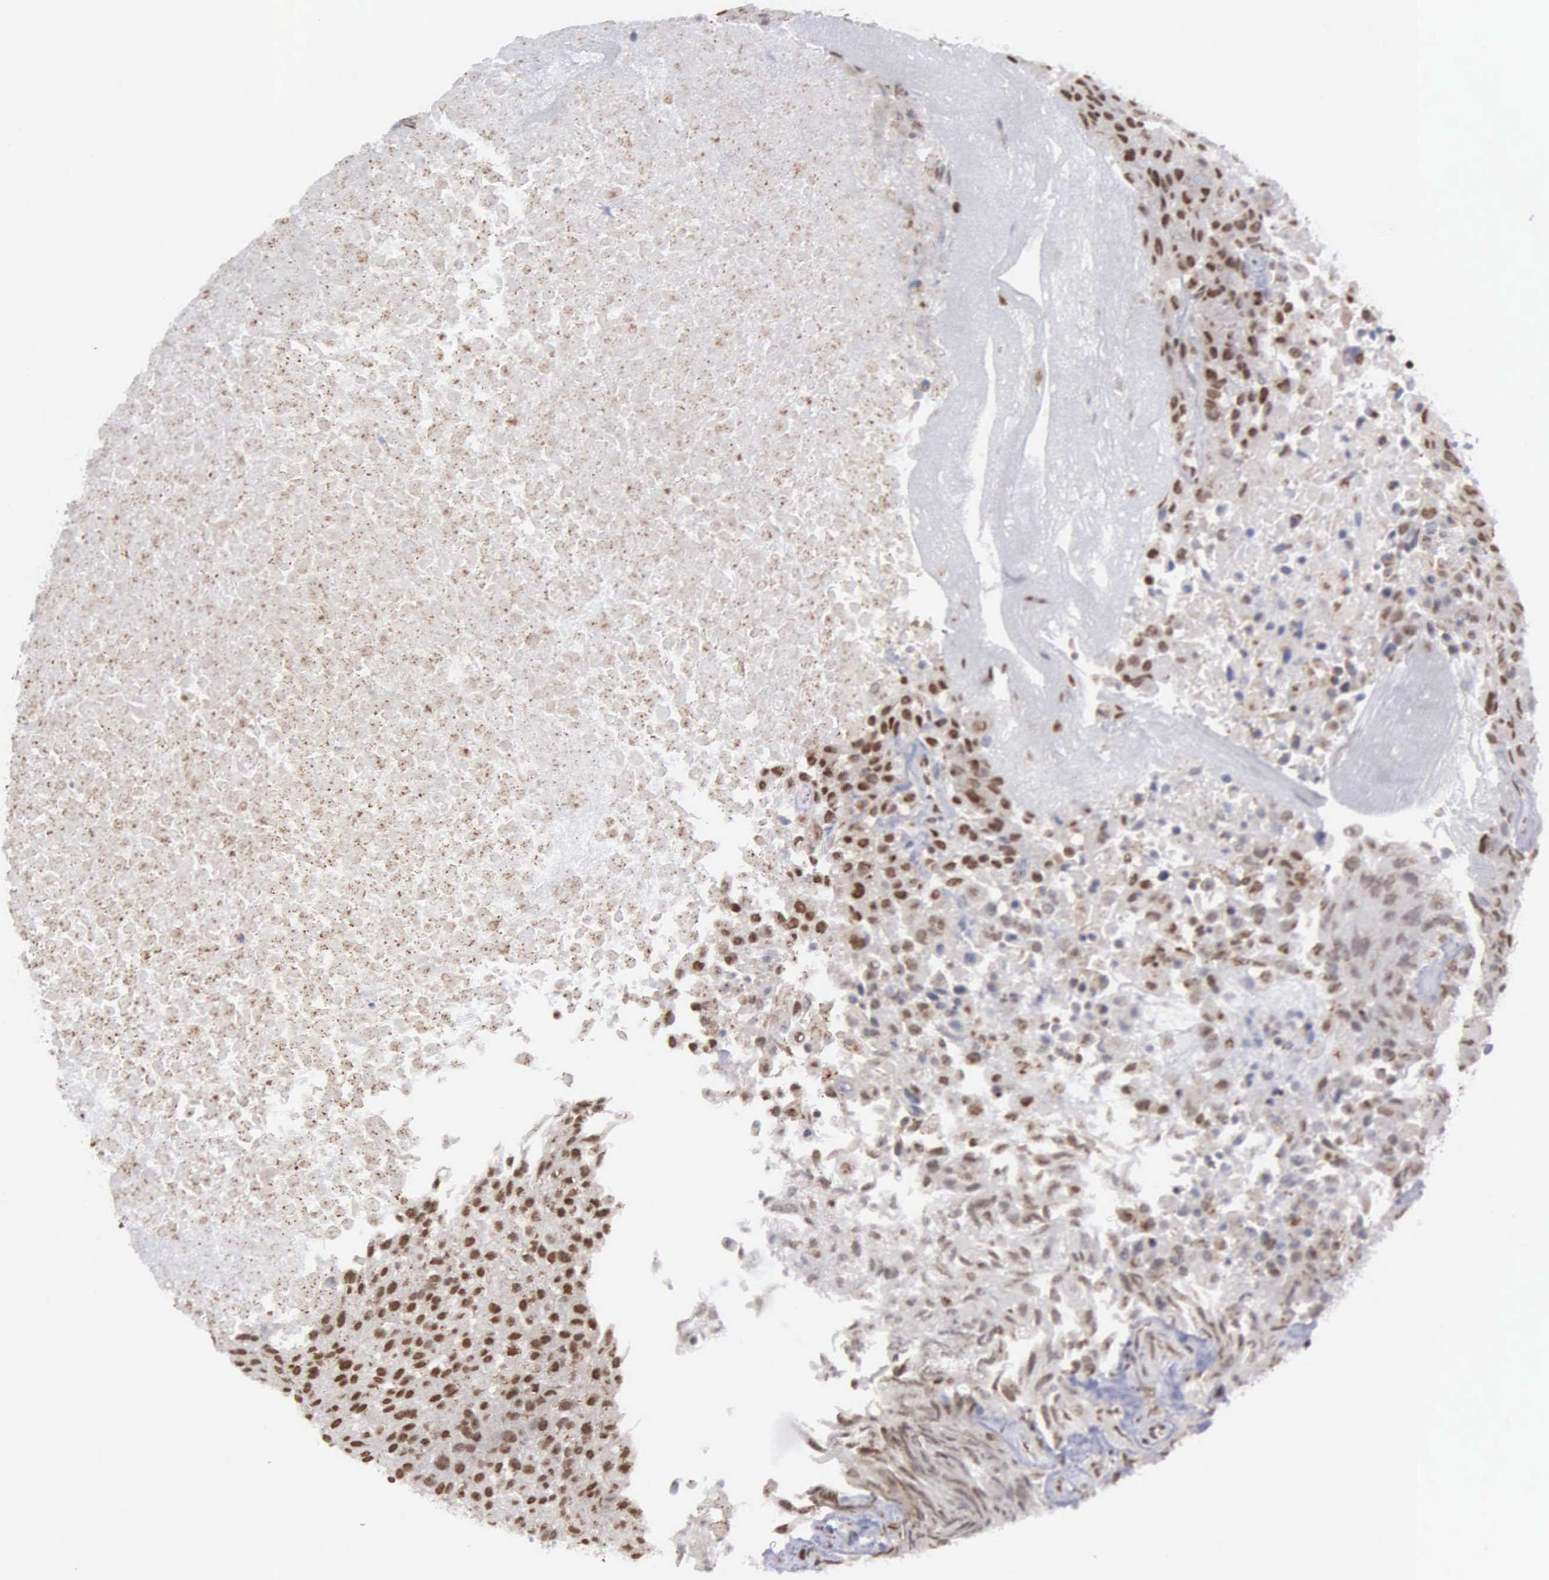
{"staining": {"intensity": "moderate", "quantity": ">75%", "location": "nuclear"}, "tissue": "urothelial cancer", "cell_type": "Tumor cells", "image_type": "cancer", "snomed": [{"axis": "morphology", "description": "Urothelial carcinoma, High grade"}, {"axis": "topography", "description": "Urinary bladder"}], "caption": "Protein expression by IHC demonstrates moderate nuclear expression in approximately >75% of tumor cells in urothelial cancer.", "gene": "GTF2A1", "patient": {"sex": "male", "age": 56}}